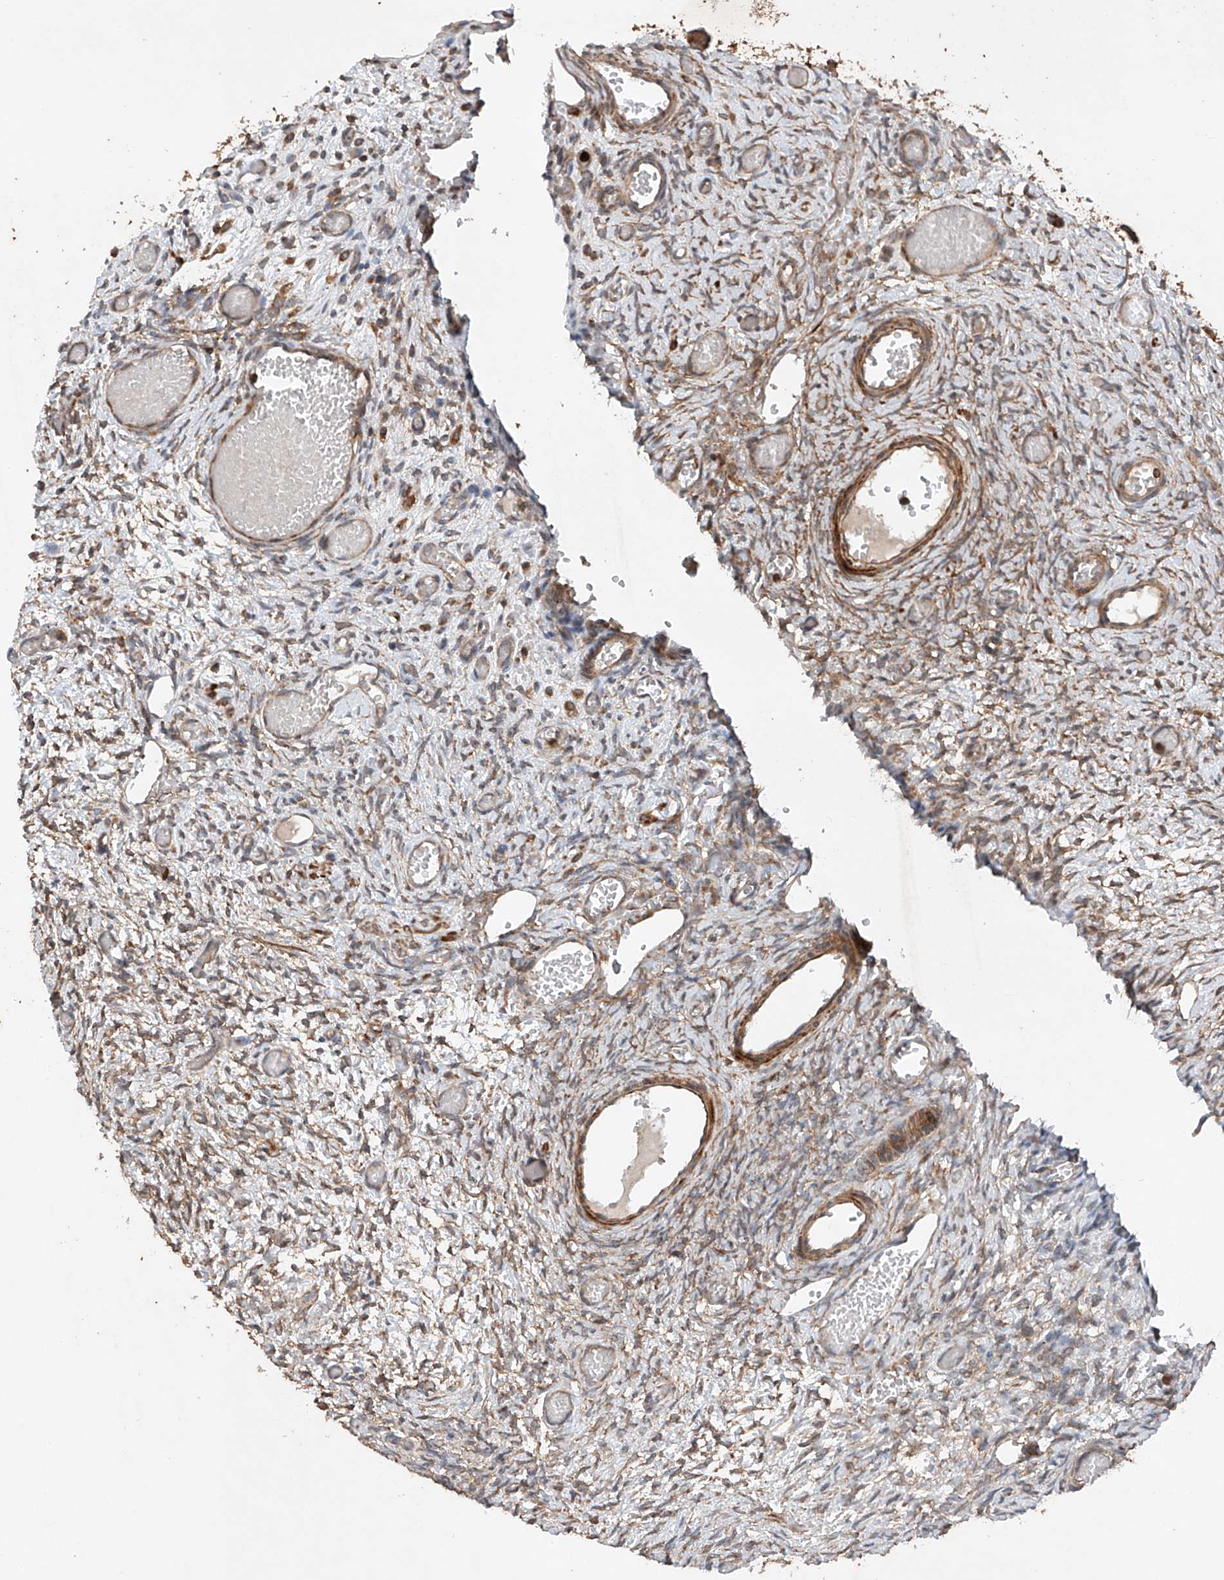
{"staining": {"intensity": "weak", "quantity": "25%-75%", "location": "cytoplasmic/membranous"}, "tissue": "ovary", "cell_type": "Ovarian stroma cells", "image_type": "normal", "snomed": [{"axis": "morphology", "description": "Adenocarcinoma, NOS"}, {"axis": "topography", "description": "Endometrium"}], "caption": "The micrograph reveals staining of unremarkable ovary, revealing weak cytoplasmic/membranous protein staining (brown color) within ovarian stroma cells.", "gene": "CEP85L", "patient": {"sex": "female", "age": 32}}